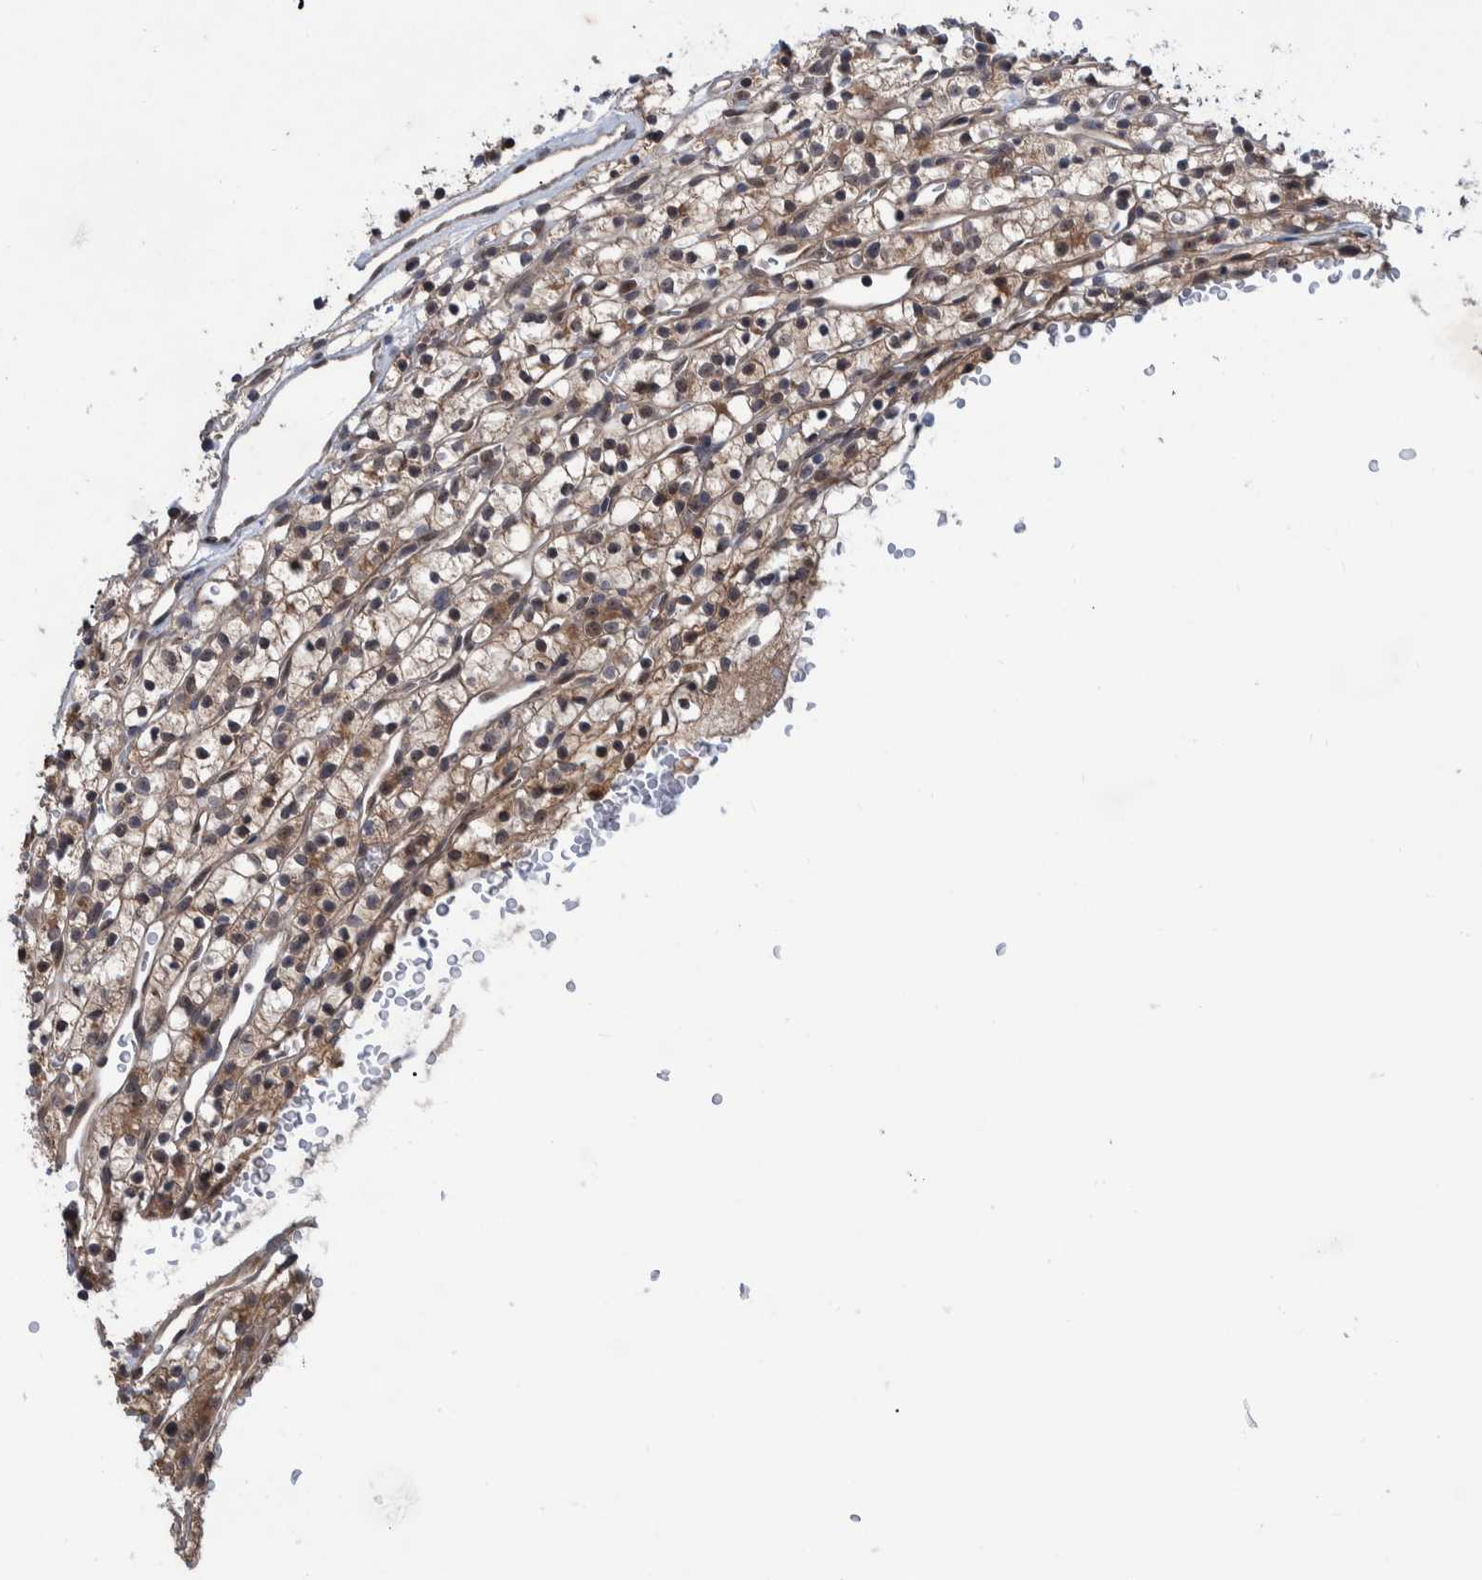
{"staining": {"intensity": "moderate", "quantity": ">75%", "location": "cytoplasmic/membranous,nuclear"}, "tissue": "renal cancer", "cell_type": "Tumor cells", "image_type": "cancer", "snomed": [{"axis": "morphology", "description": "Adenocarcinoma, NOS"}, {"axis": "topography", "description": "Kidney"}], "caption": "Tumor cells show medium levels of moderate cytoplasmic/membranous and nuclear positivity in approximately >75% of cells in human renal cancer. (Stains: DAB (3,3'-diaminobenzidine) in brown, nuclei in blue, Microscopy: brightfield microscopy at high magnification).", "gene": "PLPBP", "patient": {"sex": "female", "age": 57}}